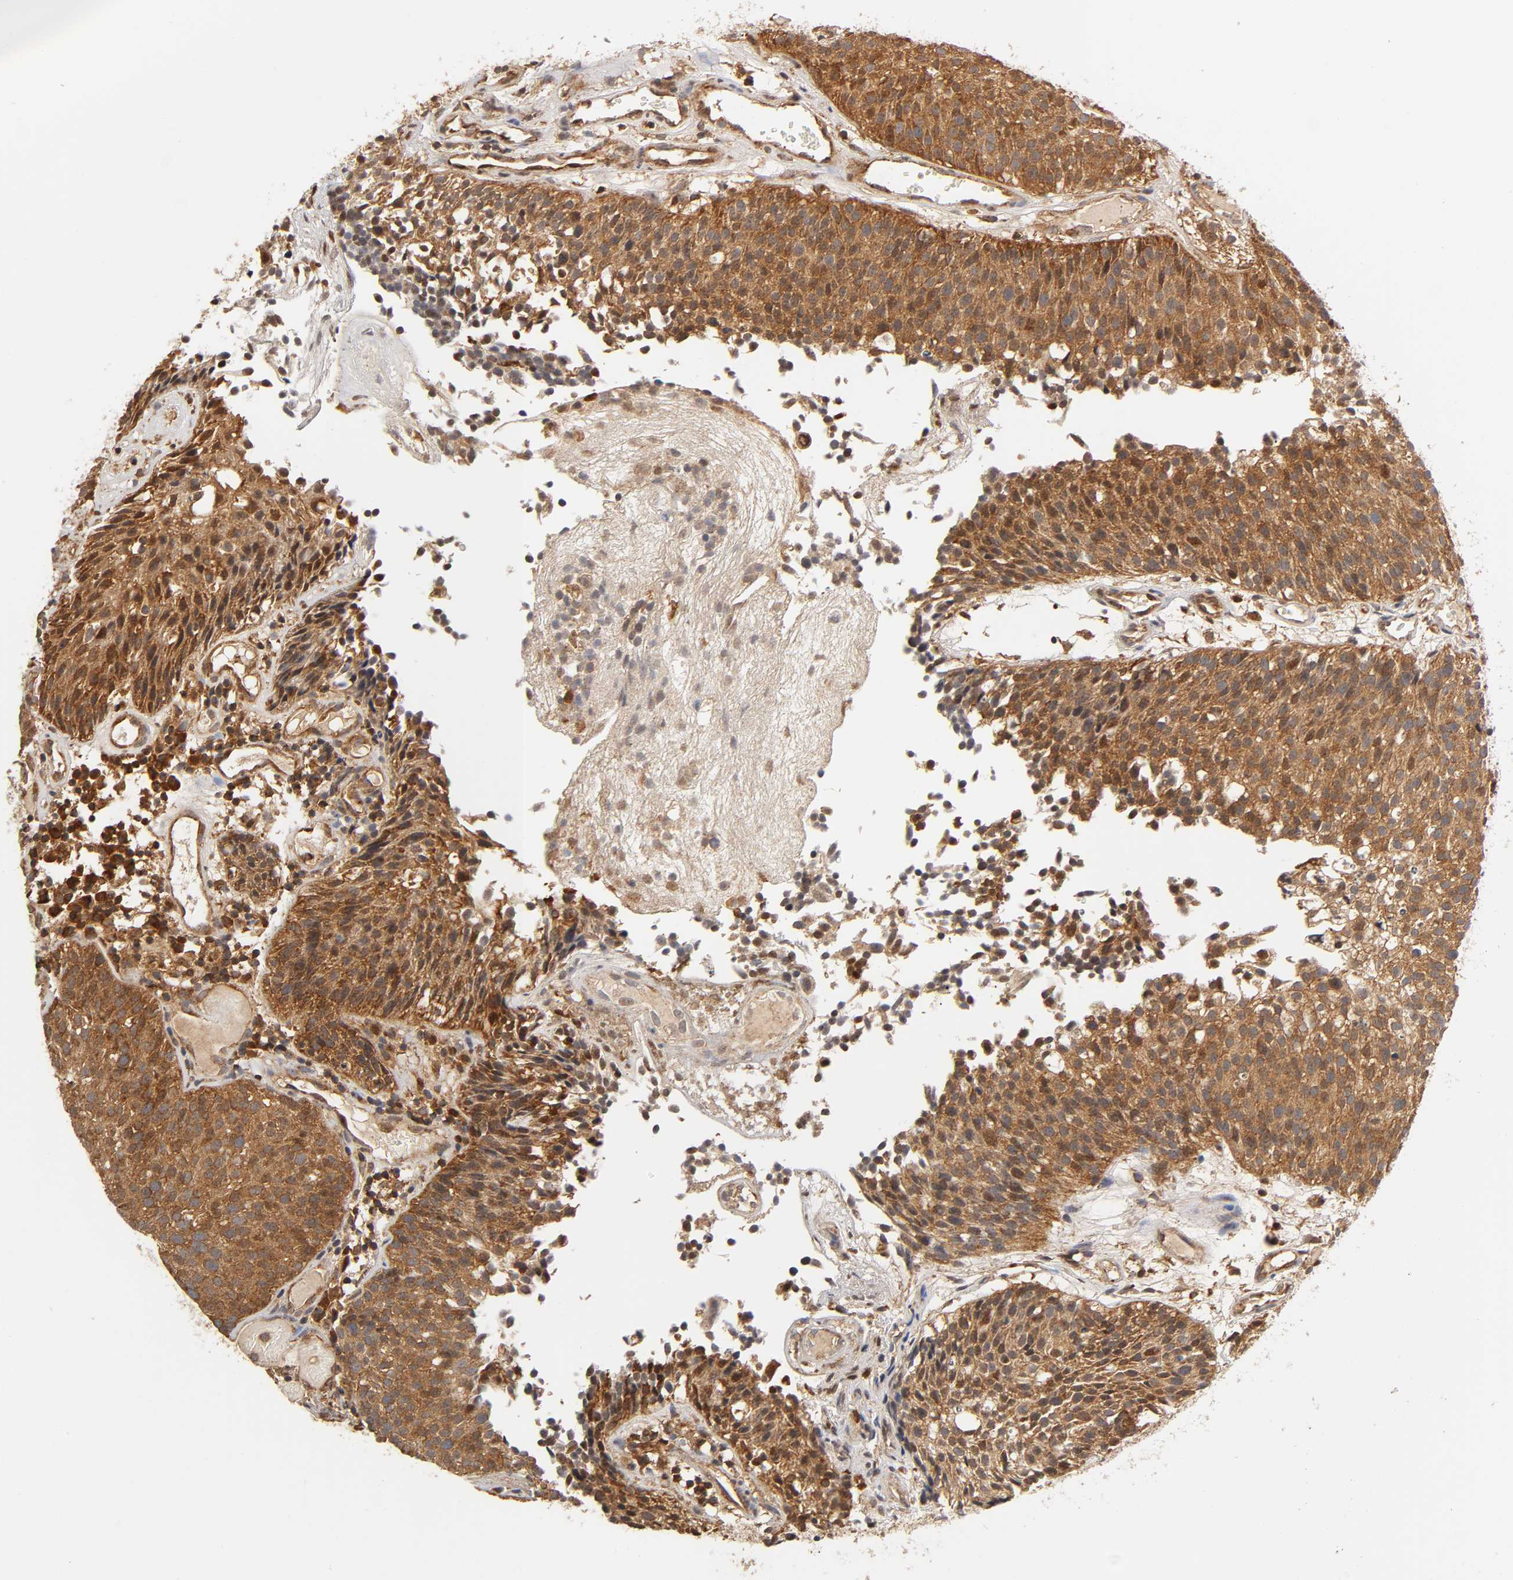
{"staining": {"intensity": "strong", "quantity": ">75%", "location": "cytoplasmic/membranous"}, "tissue": "urothelial cancer", "cell_type": "Tumor cells", "image_type": "cancer", "snomed": [{"axis": "morphology", "description": "Urothelial carcinoma, Low grade"}, {"axis": "topography", "description": "Urinary bladder"}], "caption": "Immunohistochemistry of human urothelial cancer shows high levels of strong cytoplasmic/membranous positivity in approximately >75% of tumor cells. The staining is performed using DAB (3,3'-diaminobenzidine) brown chromogen to label protein expression. The nuclei are counter-stained blue using hematoxylin.", "gene": "PAFAH1B1", "patient": {"sex": "male", "age": 85}}